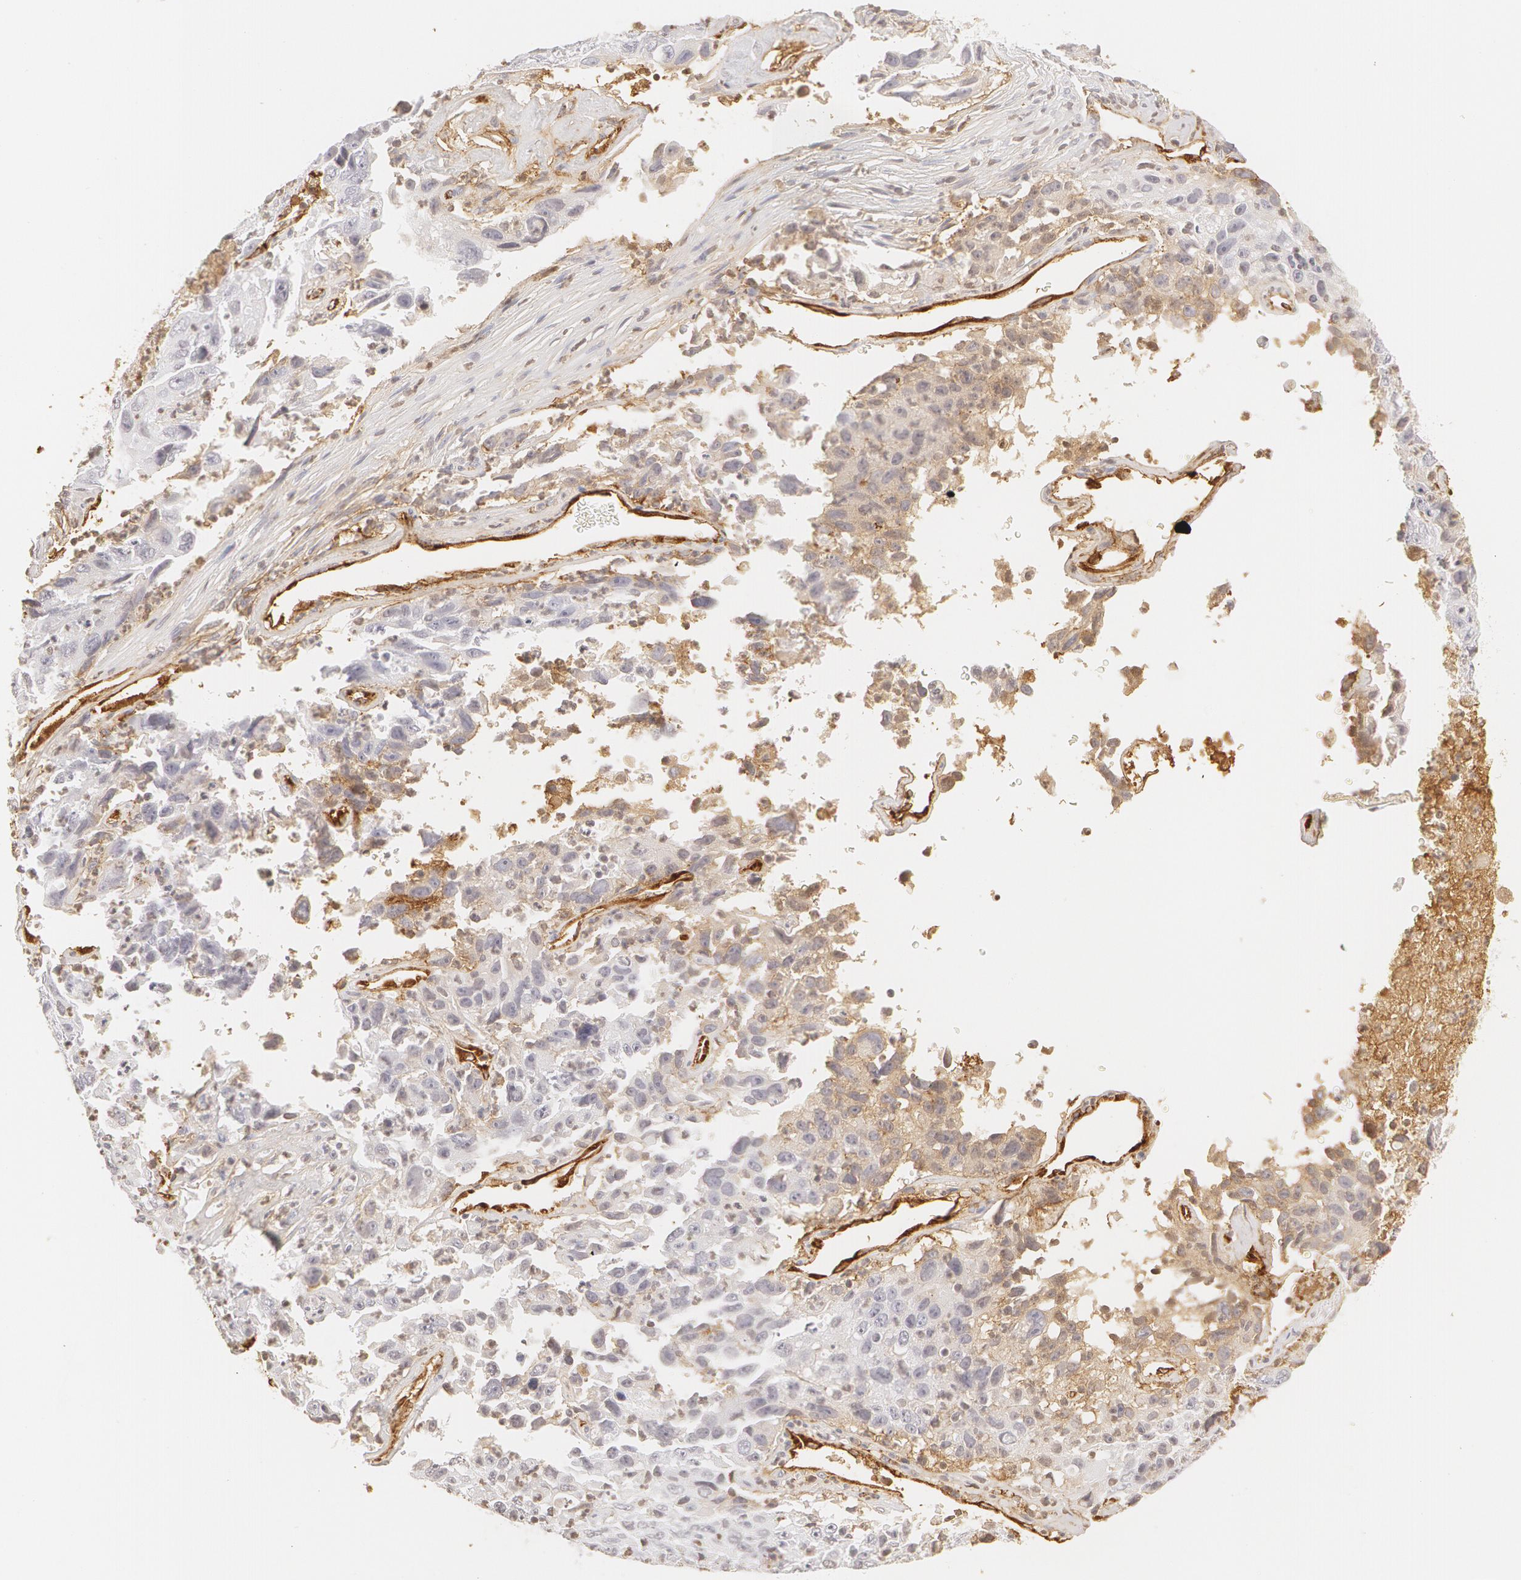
{"staining": {"intensity": "negative", "quantity": "none", "location": "none"}, "tissue": "lung cancer", "cell_type": "Tumor cells", "image_type": "cancer", "snomed": [{"axis": "morphology", "description": "Squamous cell carcinoma, NOS"}, {"axis": "topography", "description": "Lung"}], "caption": "IHC image of human lung cancer stained for a protein (brown), which displays no expression in tumor cells.", "gene": "VWF", "patient": {"sex": "male", "age": 64}}